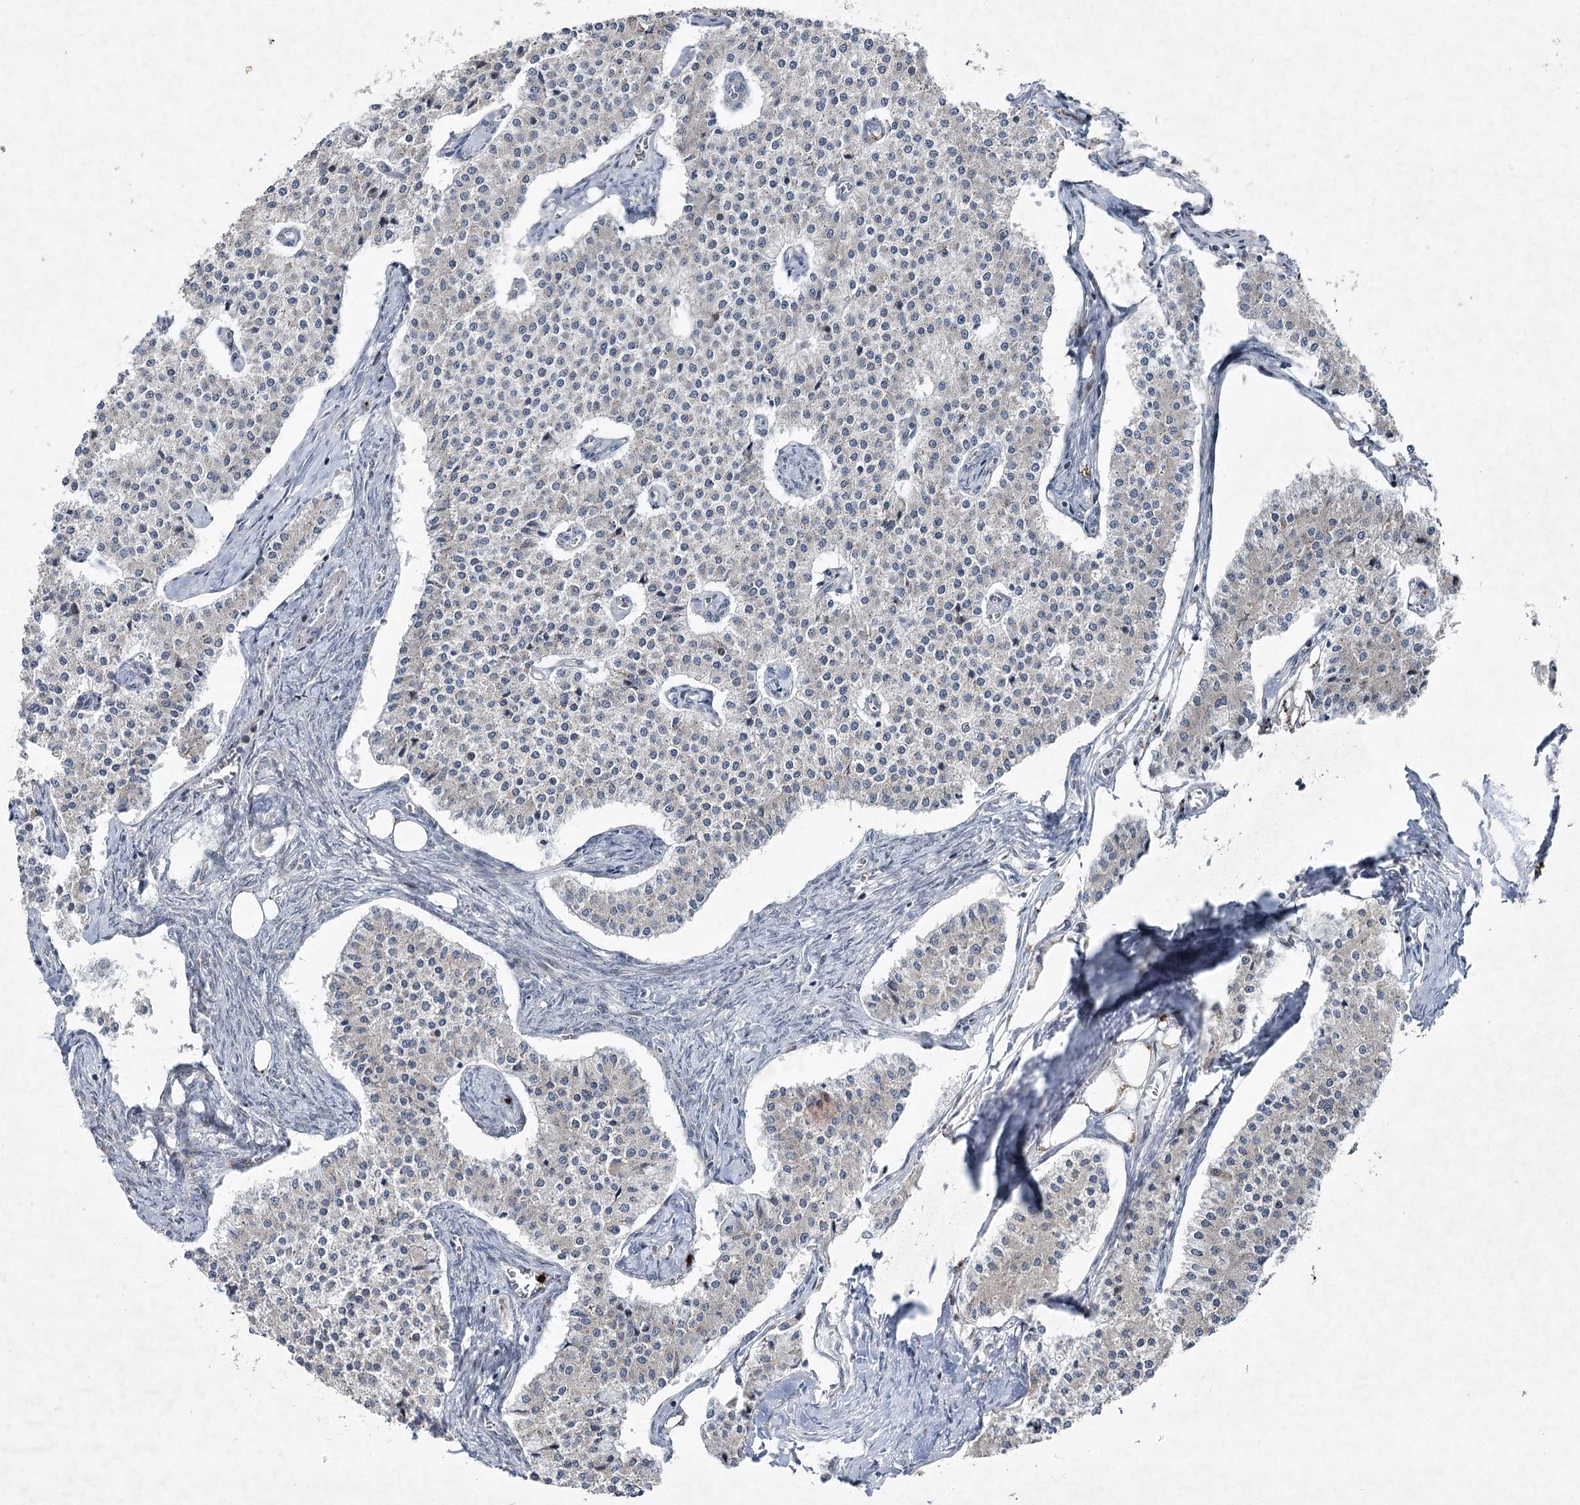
{"staining": {"intensity": "negative", "quantity": "none", "location": "none"}, "tissue": "carcinoid", "cell_type": "Tumor cells", "image_type": "cancer", "snomed": [{"axis": "morphology", "description": "Carcinoid, malignant, NOS"}, {"axis": "topography", "description": "Colon"}], "caption": "Histopathology image shows no protein expression in tumor cells of carcinoid tissue.", "gene": "PLA2G12A", "patient": {"sex": "female", "age": 52}}